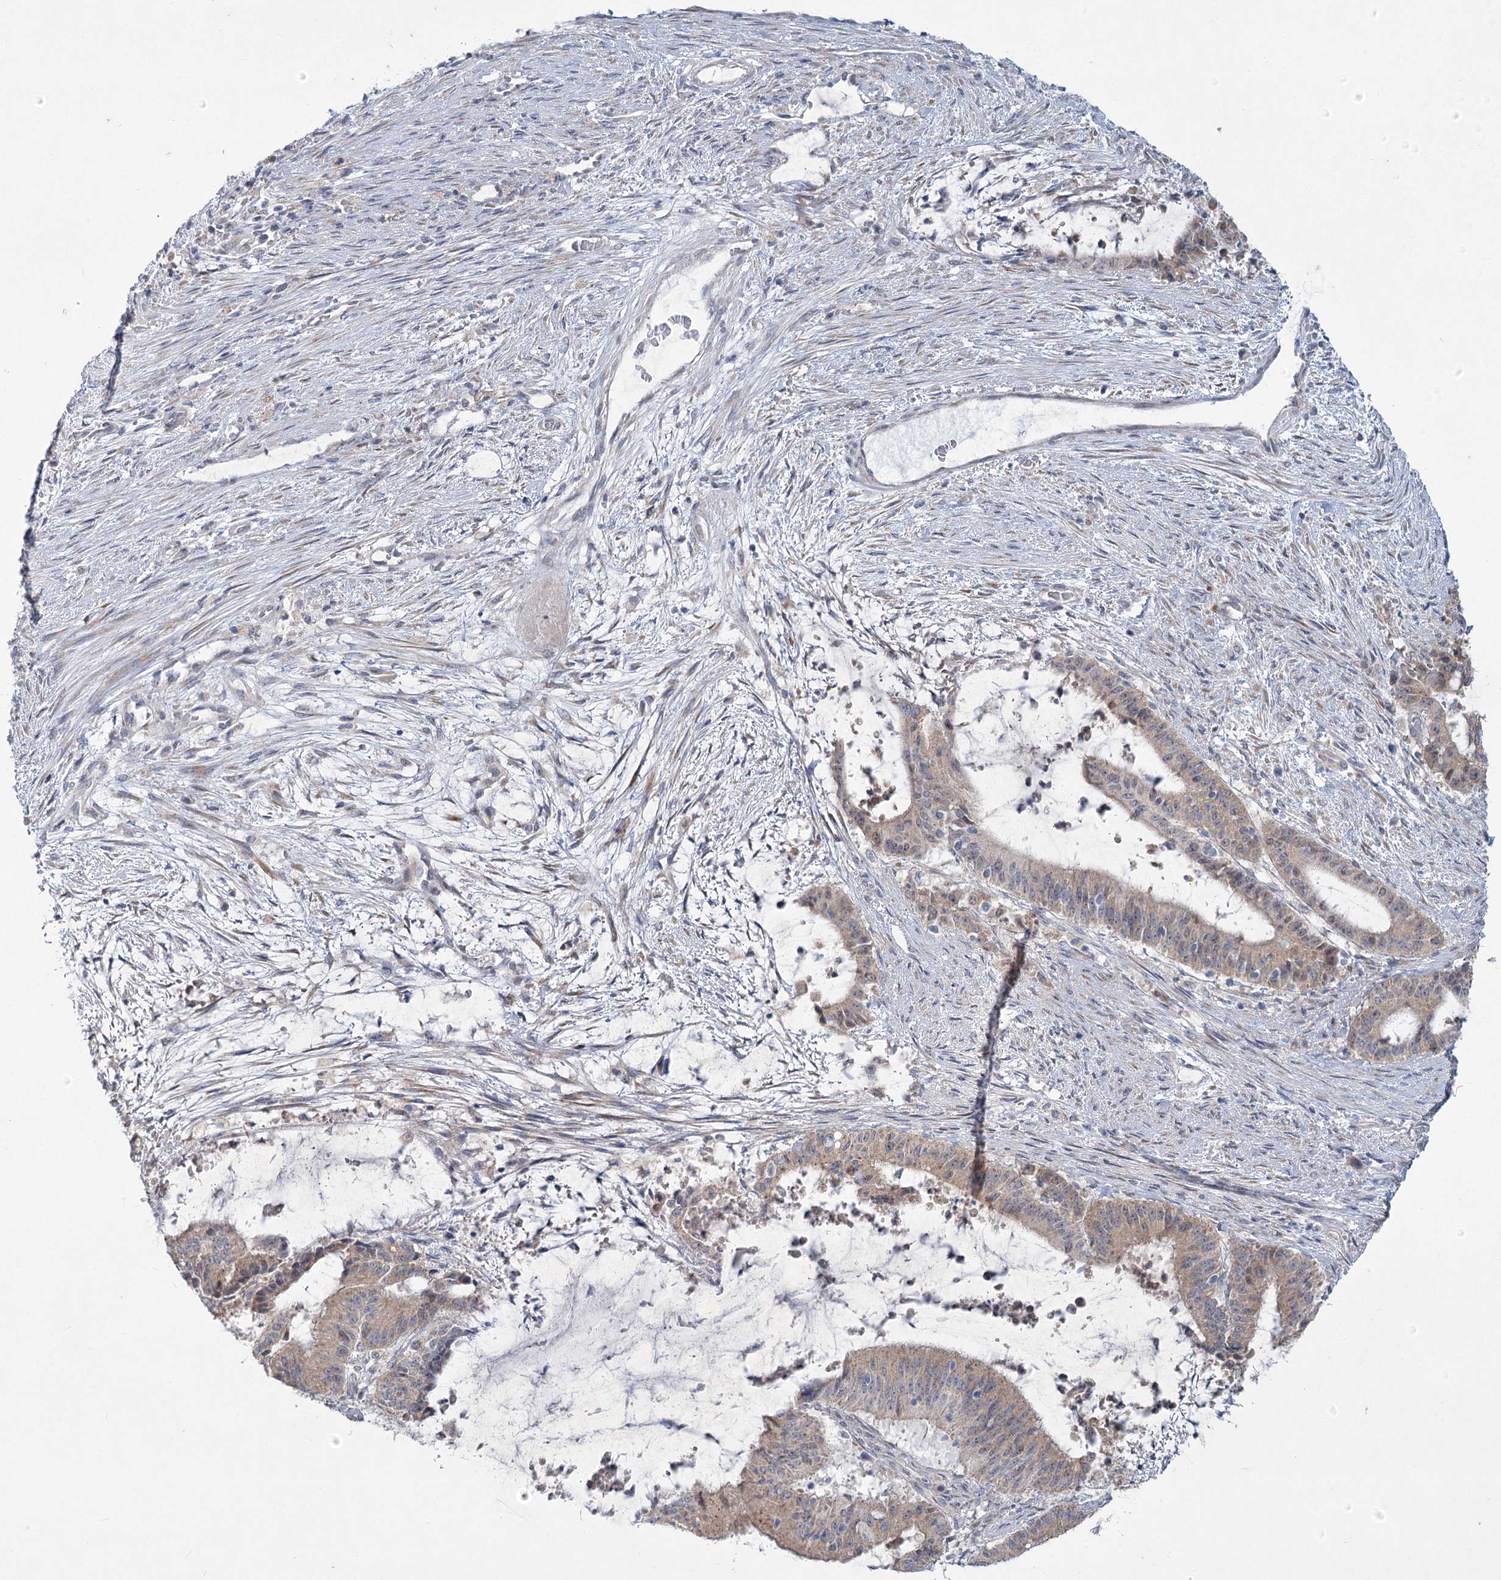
{"staining": {"intensity": "weak", "quantity": "<25%", "location": "cytoplasmic/membranous"}, "tissue": "liver cancer", "cell_type": "Tumor cells", "image_type": "cancer", "snomed": [{"axis": "morphology", "description": "Normal tissue, NOS"}, {"axis": "morphology", "description": "Cholangiocarcinoma"}, {"axis": "topography", "description": "Liver"}, {"axis": "topography", "description": "Peripheral nerve tissue"}], "caption": "Immunohistochemistry of liver cancer (cholangiocarcinoma) reveals no expression in tumor cells.", "gene": "PLA2G12A", "patient": {"sex": "female", "age": 73}}